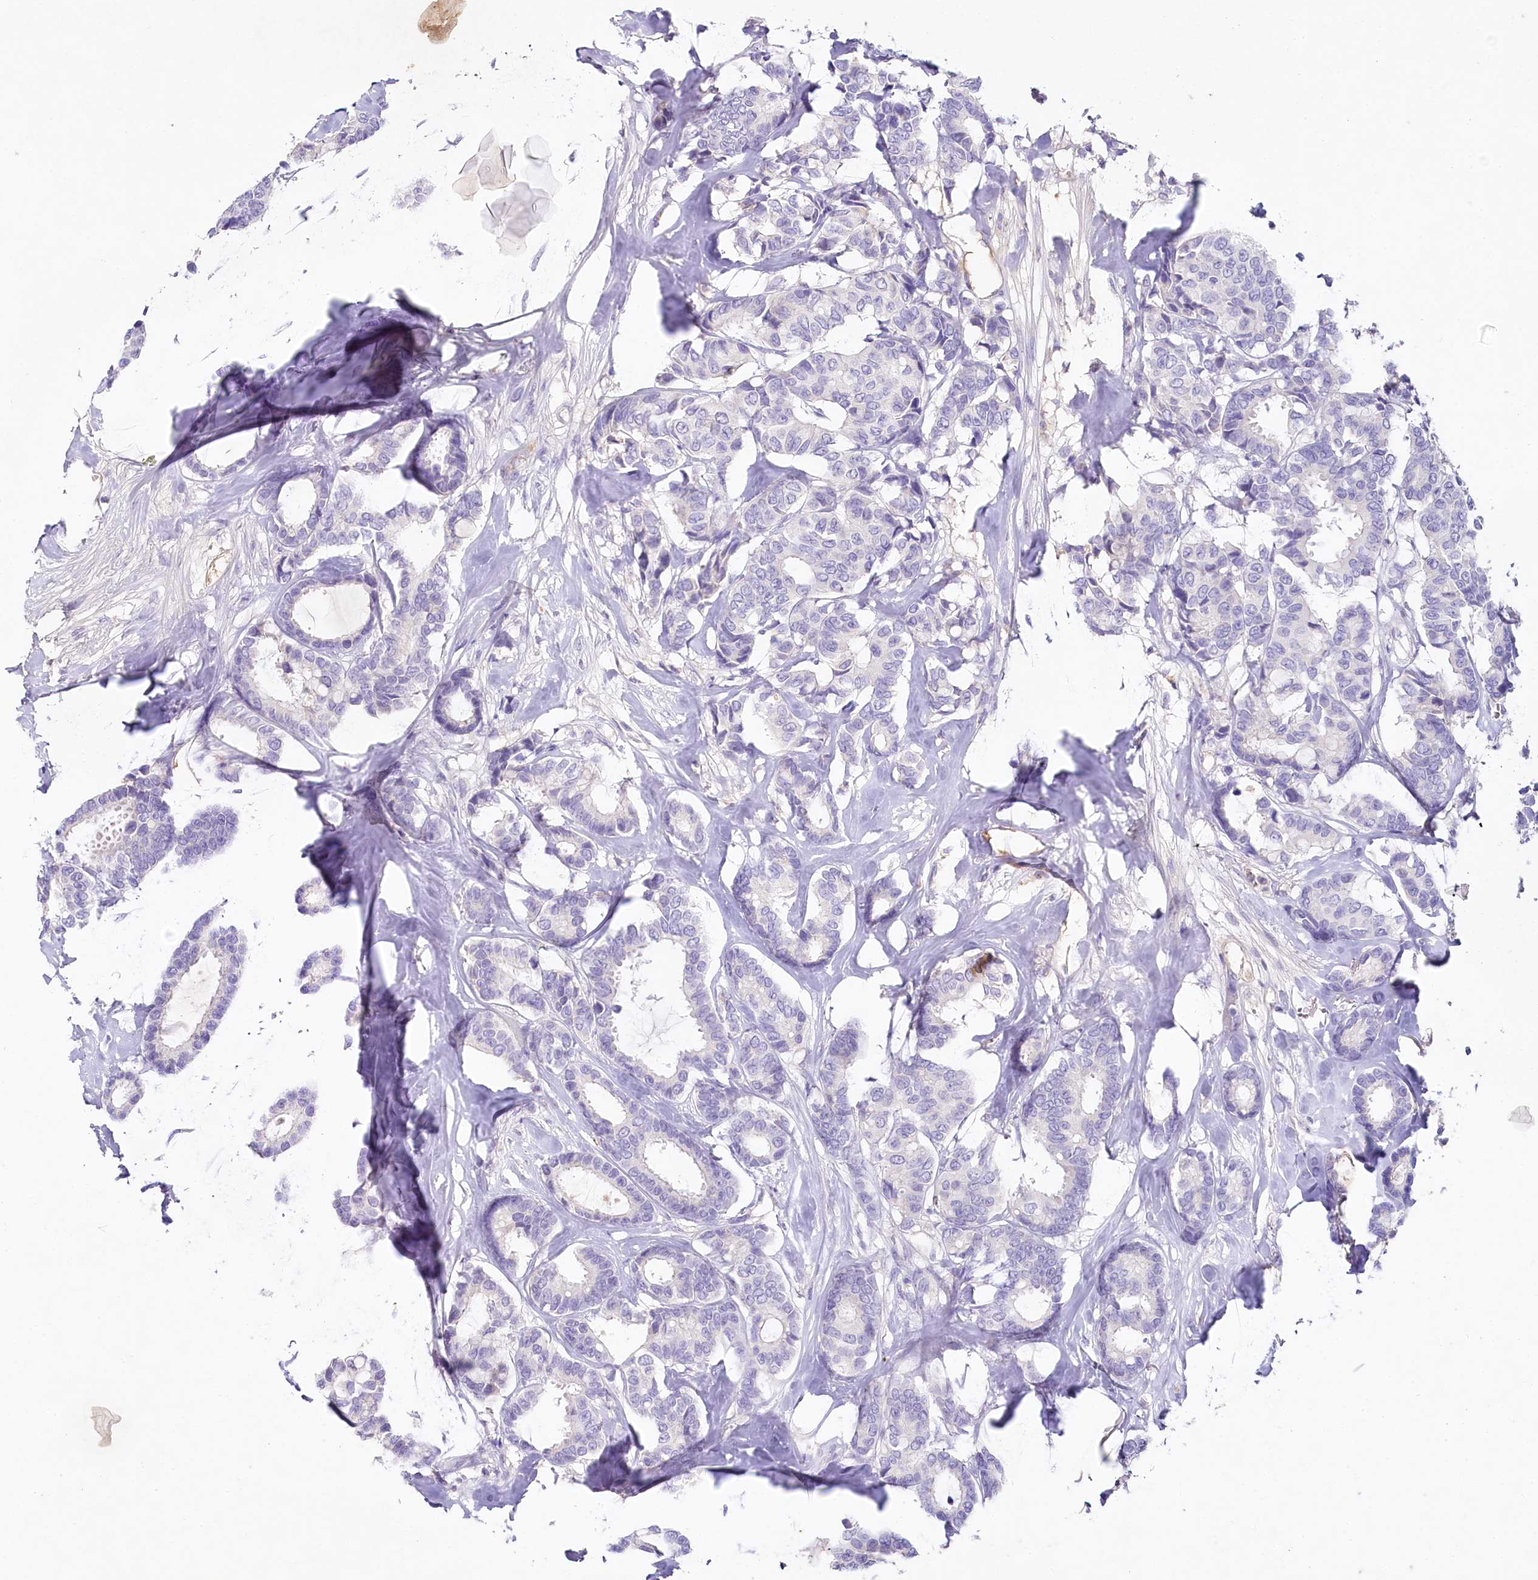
{"staining": {"intensity": "negative", "quantity": "none", "location": "none"}, "tissue": "breast cancer", "cell_type": "Tumor cells", "image_type": "cancer", "snomed": [{"axis": "morphology", "description": "Duct carcinoma"}, {"axis": "topography", "description": "Breast"}], "caption": "DAB immunohistochemical staining of human intraductal carcinoma (breast) displays no significant expression in tumor cells.", "gene": "HPD", "patient": {"sex": "female", "age": 87}}